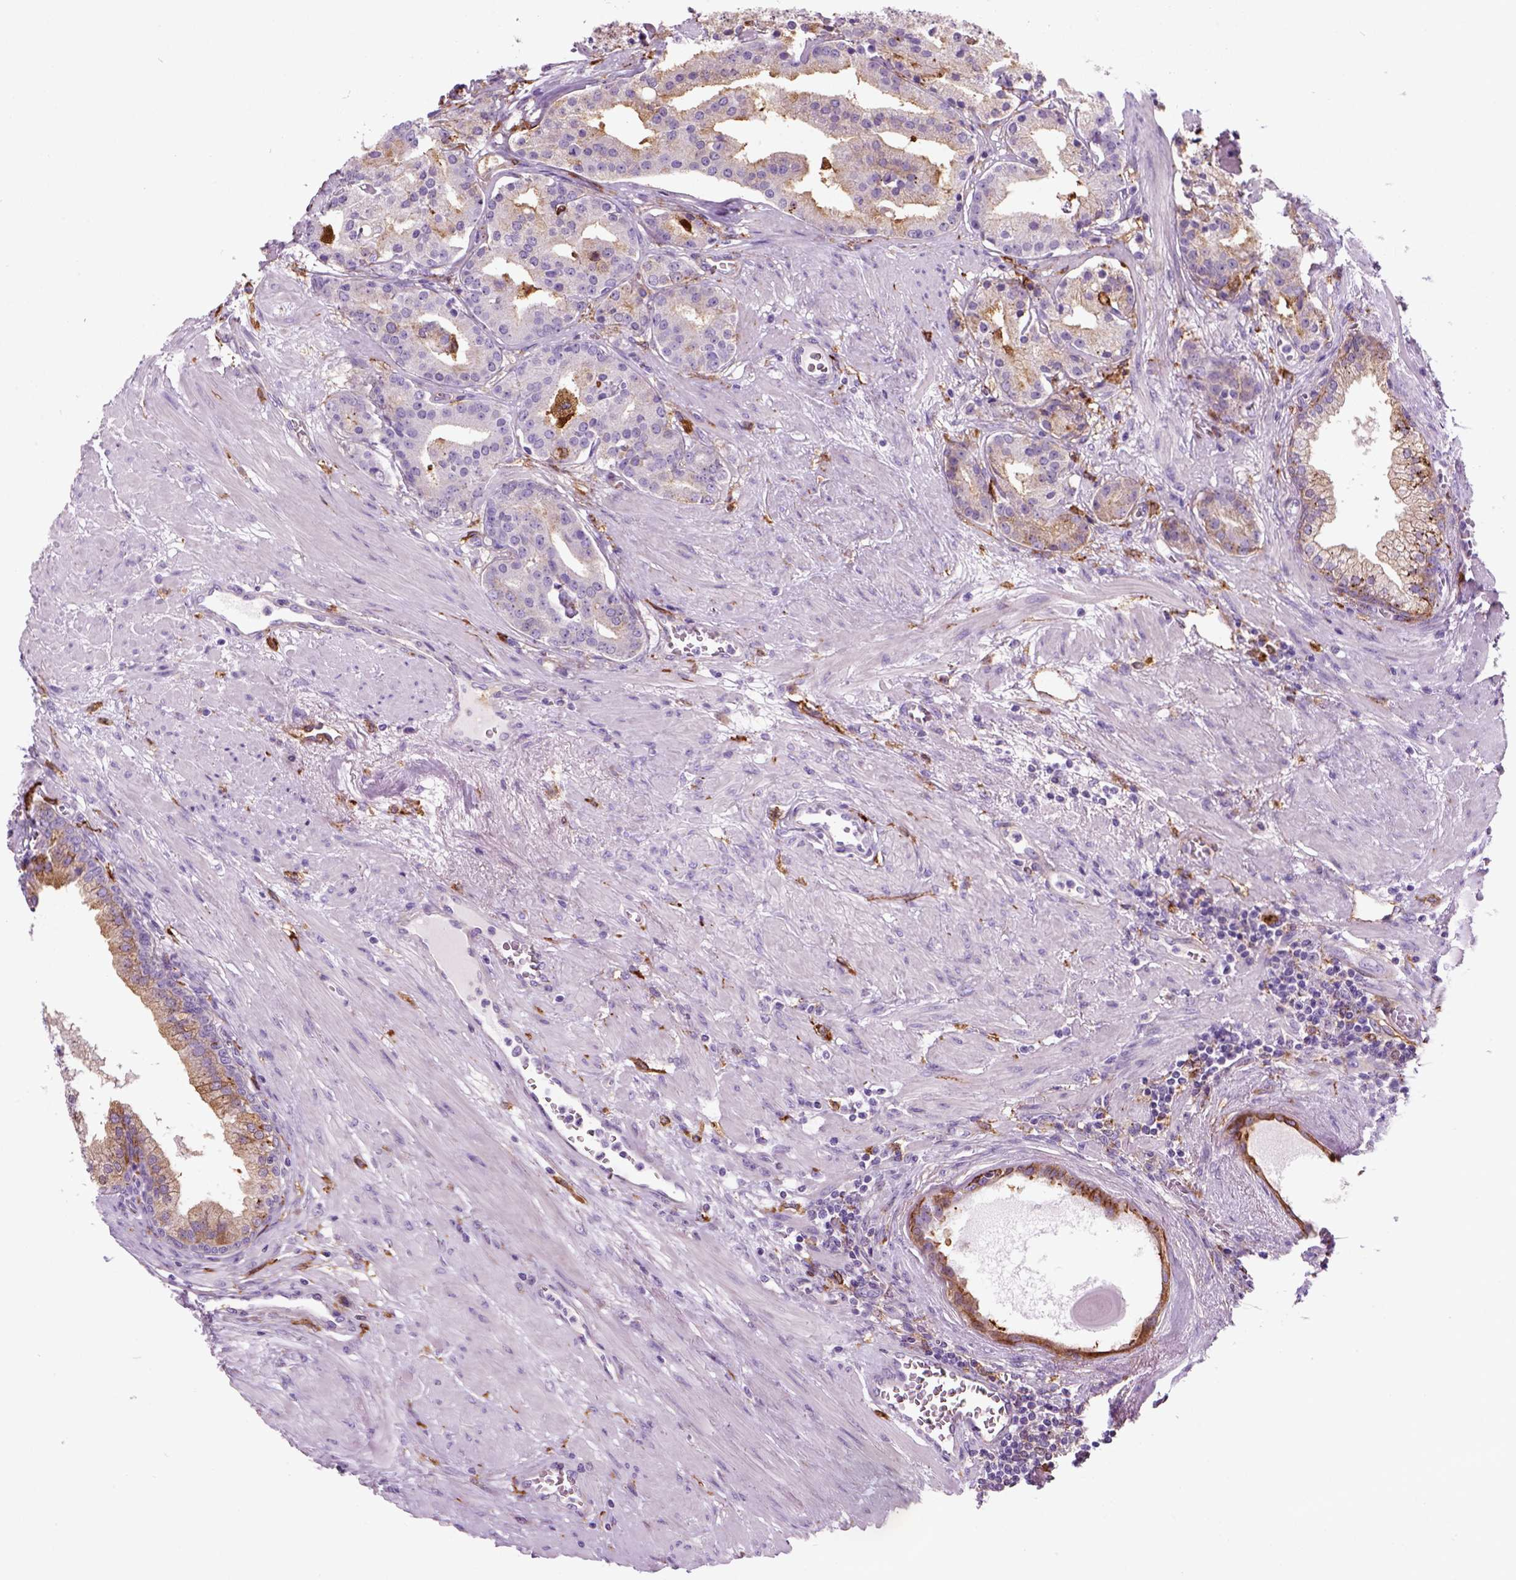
{"staining": {"intensity": "moderate", "quantity": "25%-75%", "location": "cytoplasmic/membranous"}, "tissue": "prostate cancer", "cell_type": "Tumor cells", "image_type": "cancer", "snomed": [{"axis": "morphology", "description": "Adenocarcinoma, NOS"}, {"axis": "topography", "description": "Prostate"}], "caption": "Brown immunohistochemical staining in human adenocarcinoma (prostate) displays moderate cytoplasmic/membranous positivity in about 25%-75% of tumor cells.", "gene": "MARCKS", "patient": {"sex": "male", "age": 69}}